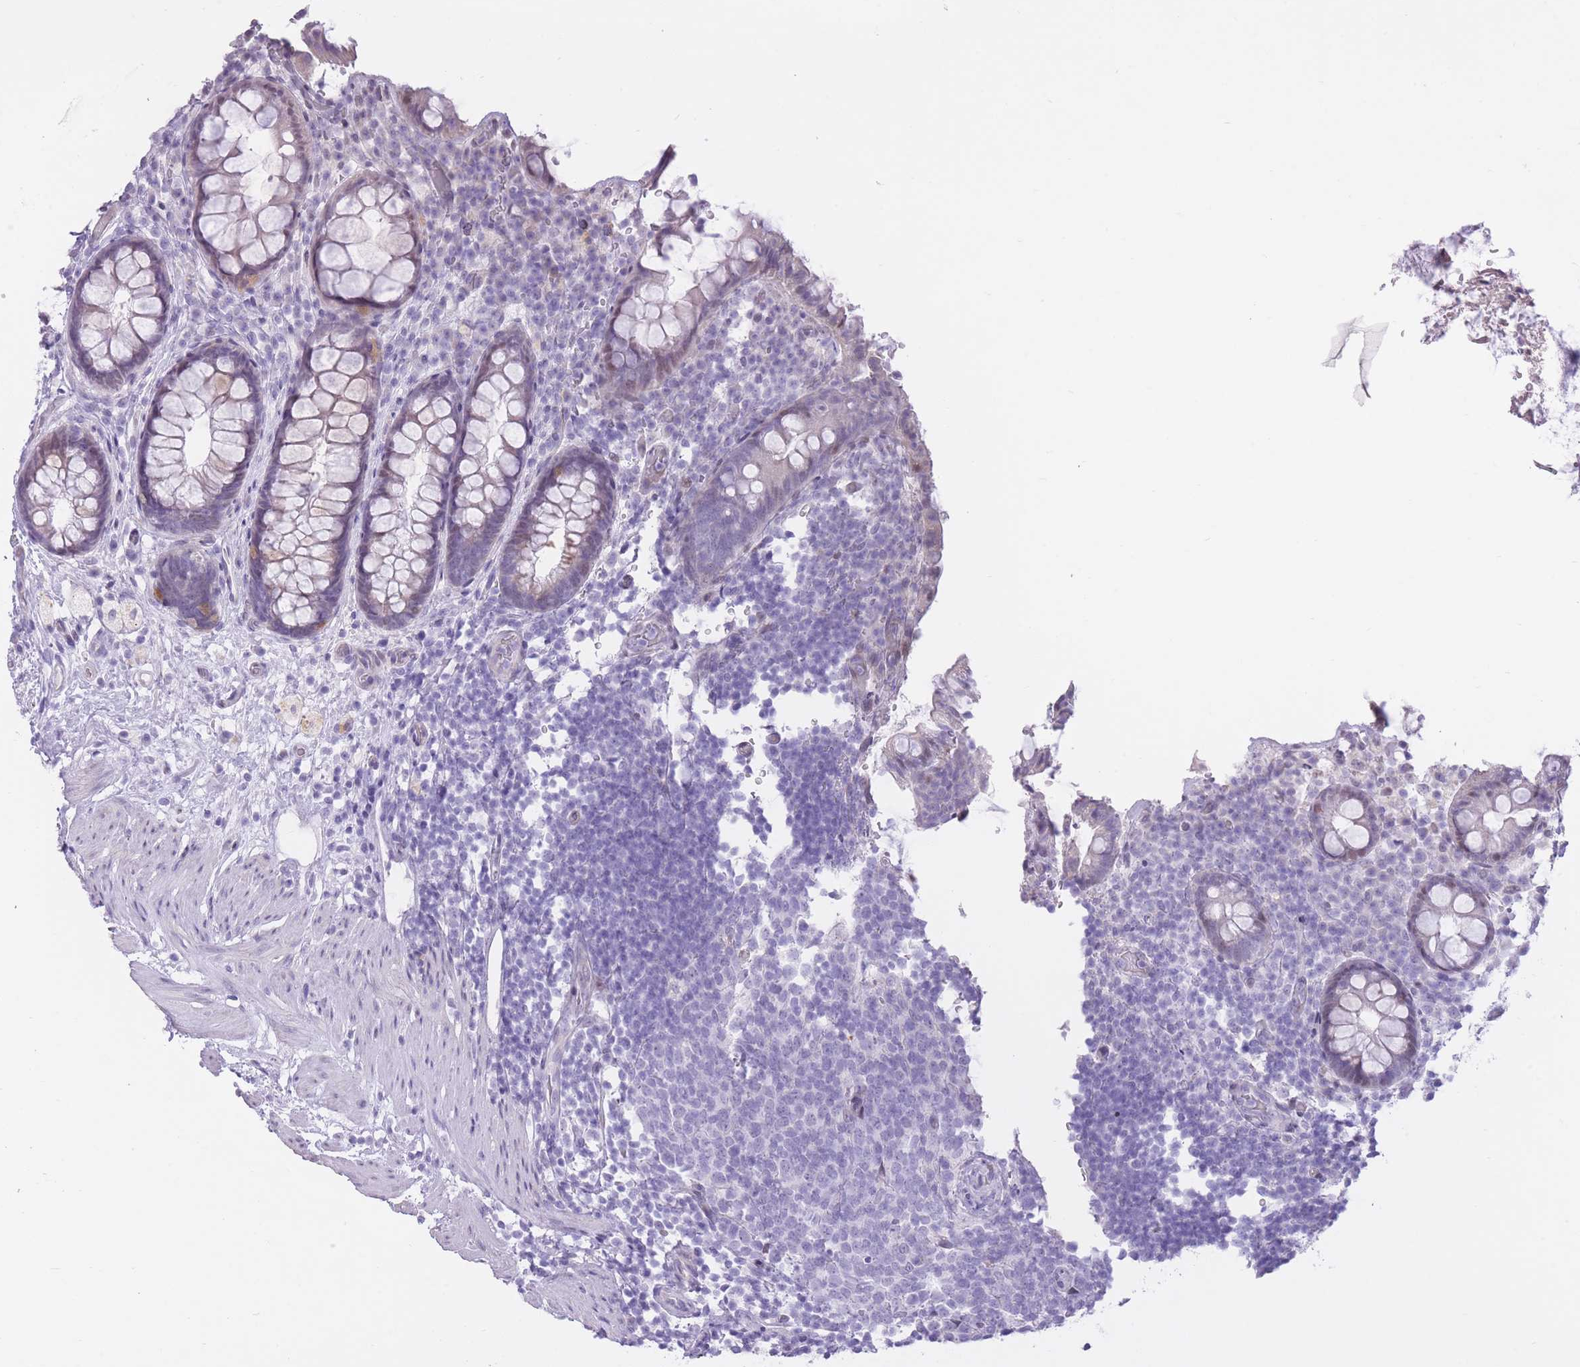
{"staining": {"intensity": "weak", "quantity": "<25%", "location": "cytoplasmic/membranous"}, "tissue": "rectum", "cell_type": "Glandular cells", "image_type": "normal", "snomed": [{"axis": "morphology", "description": "Normal tissue, NOS"}, {"axis": "topography", "description": "Rectum"}, {"axis": "topography", "description": "Peripheral nerve tissue"}], "caption": "Immunohistochemical staining of unremarkable rectum shows no significant staining in glandular cells.", "gene": "WDR70", "patient": {"sex": "female", "age": 69}}